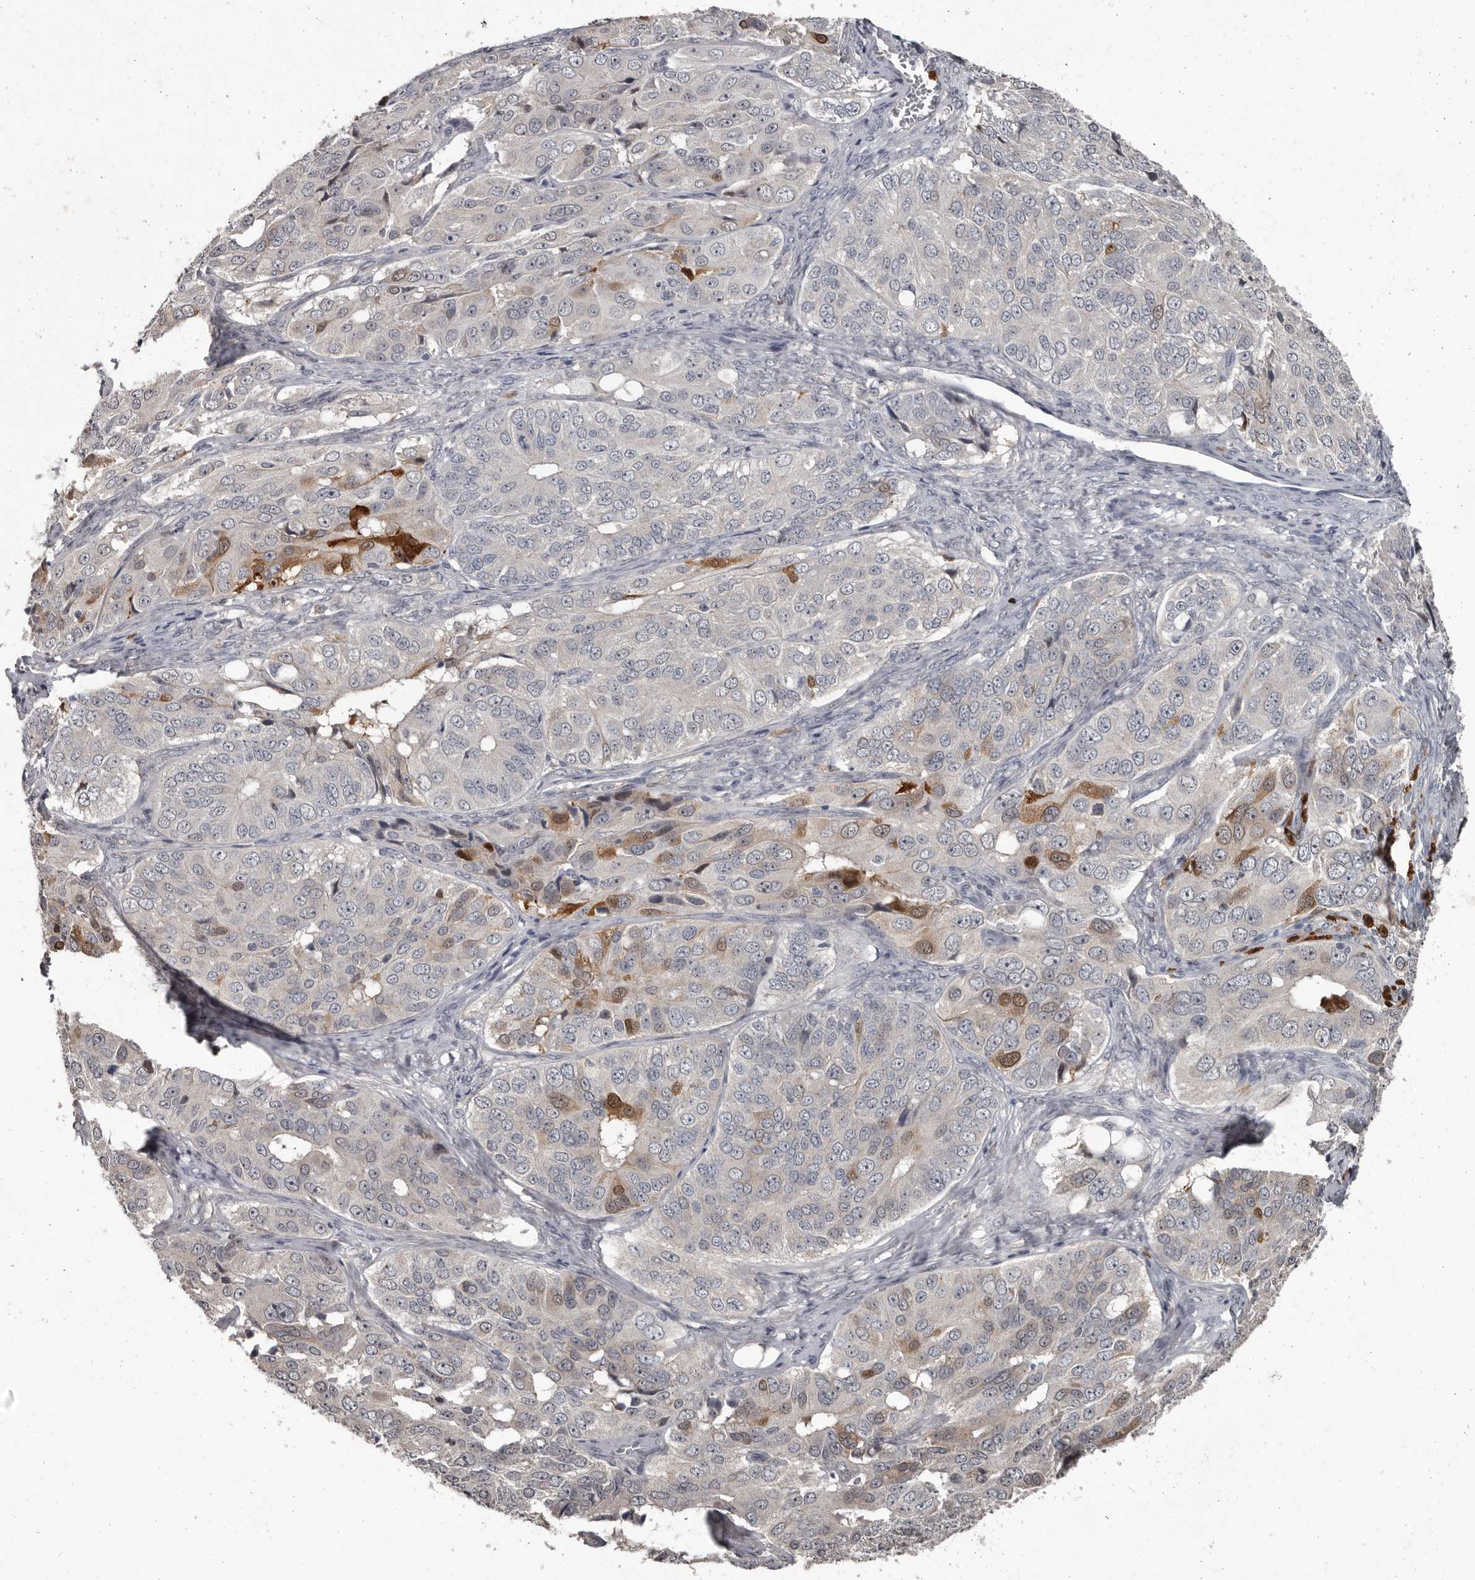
{"staining": {"intensity": "moderate", "quantity": "<25%", "location": "cytoplasmic/membranous,nuclear"}, "tissue": "ovarian cancer", "cell_type": "Tumor cells", "image_type": "cancer", "snomed": [{"axis": "morphology", "description": "Carcinoma, endometroid"}, {"axis": "topography", "description": "Ovary"}], "caption": "Human endometroid carcinoma (ovarian) stained with a protein marker reveals moderate staining in tumor cells.", "gene": "GPR157", "patient": {"sex": "female", "age": 51}}